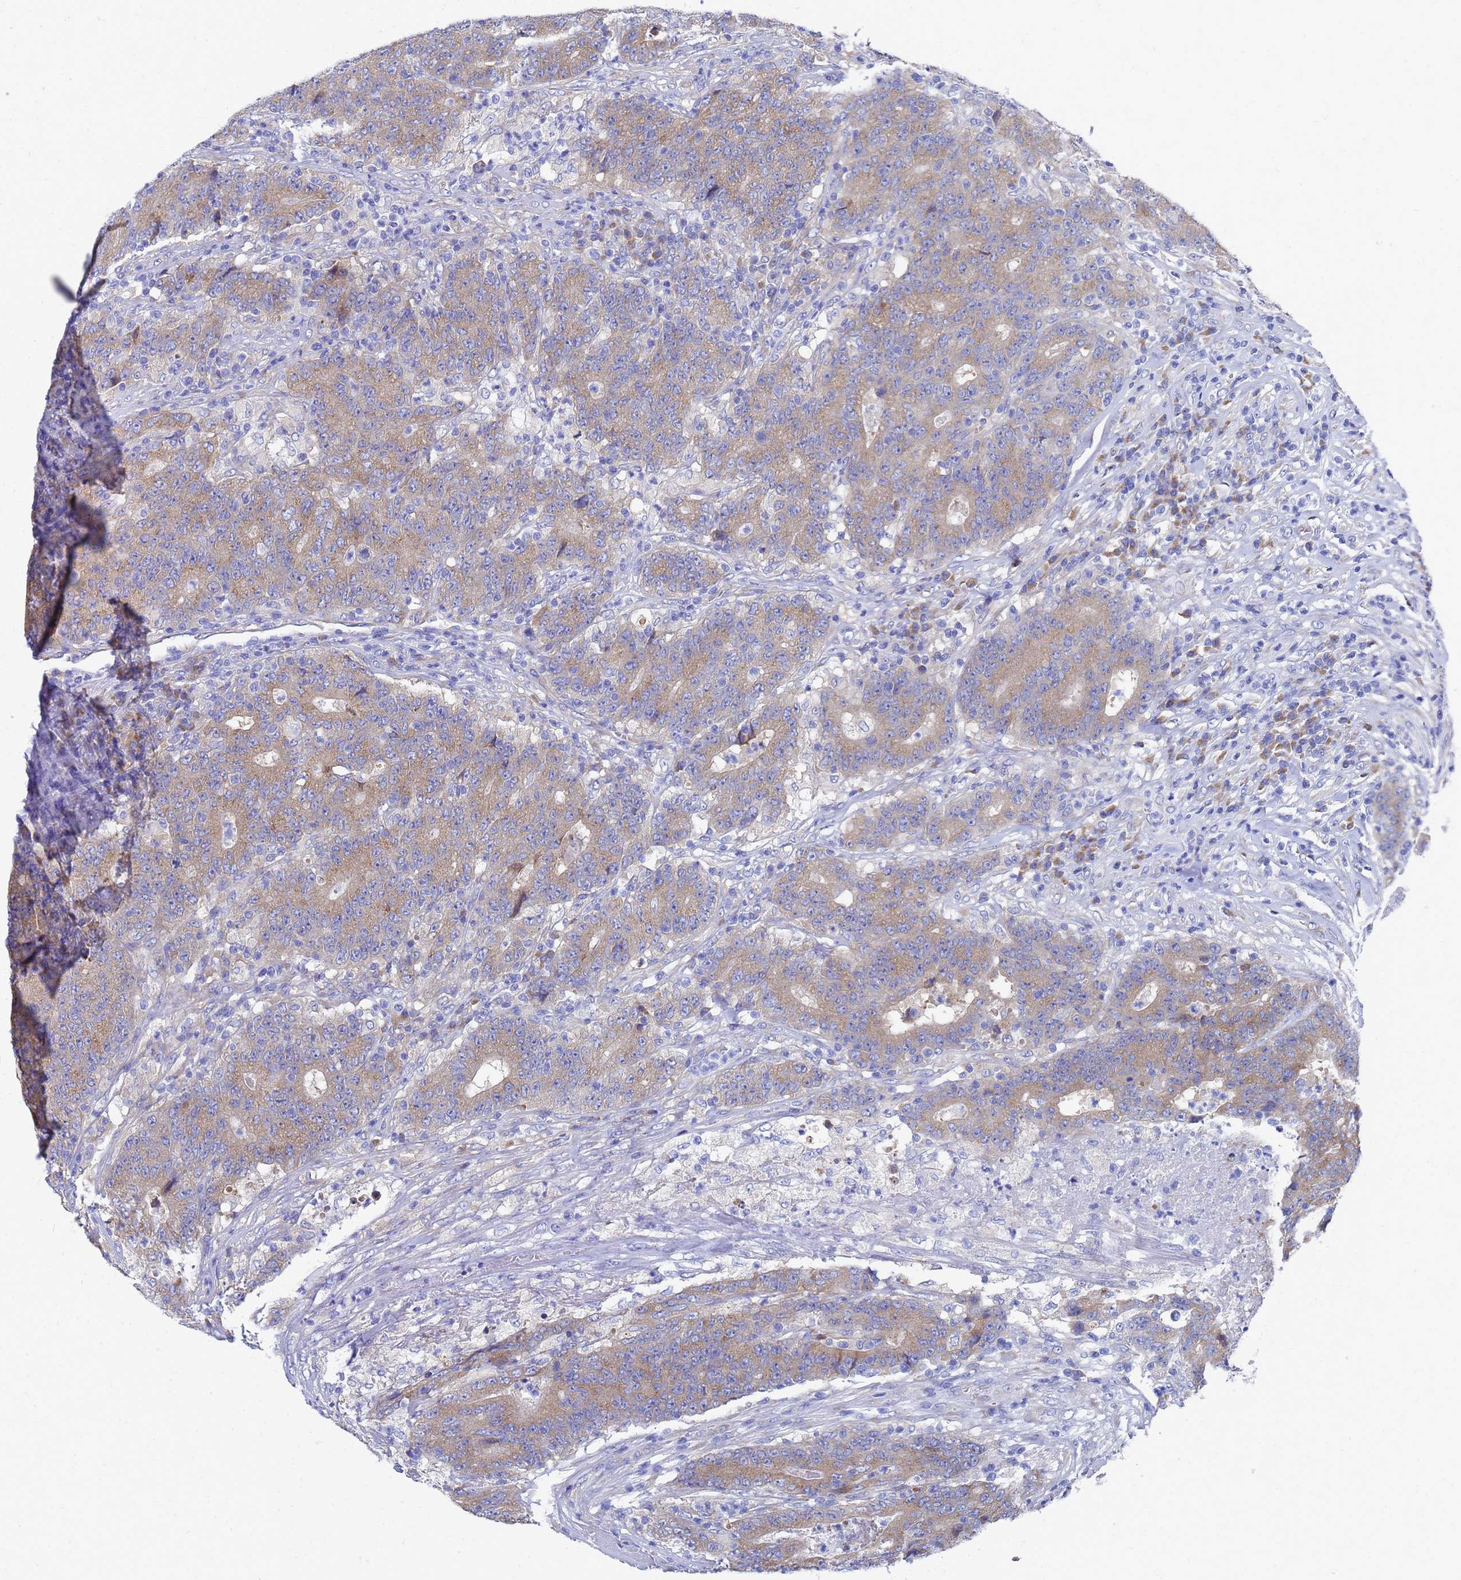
{"staining": {"intensity": "moderate", "quantity": ">75%", "location": "cytoplasmic/membranous"}, "tissue": "colorectal cancer", "cell_type": "Tumor cells", "image_type": "cancer", "snomed": [{"axis": "morphology", "description": "Adenocarcinoma, NOS"}, {"axis": "topography", "description": "Colon"}], "caption": "A high-resolution histopathology image shows immunohistochemistry (IHC) staining of colorectal cancer, which displays moderate cytoplasmic/membranous staining in approximately >75% of tumor cells.", "gene": "TM4SF4", "patient": {"sex": "female", "age": 75}}